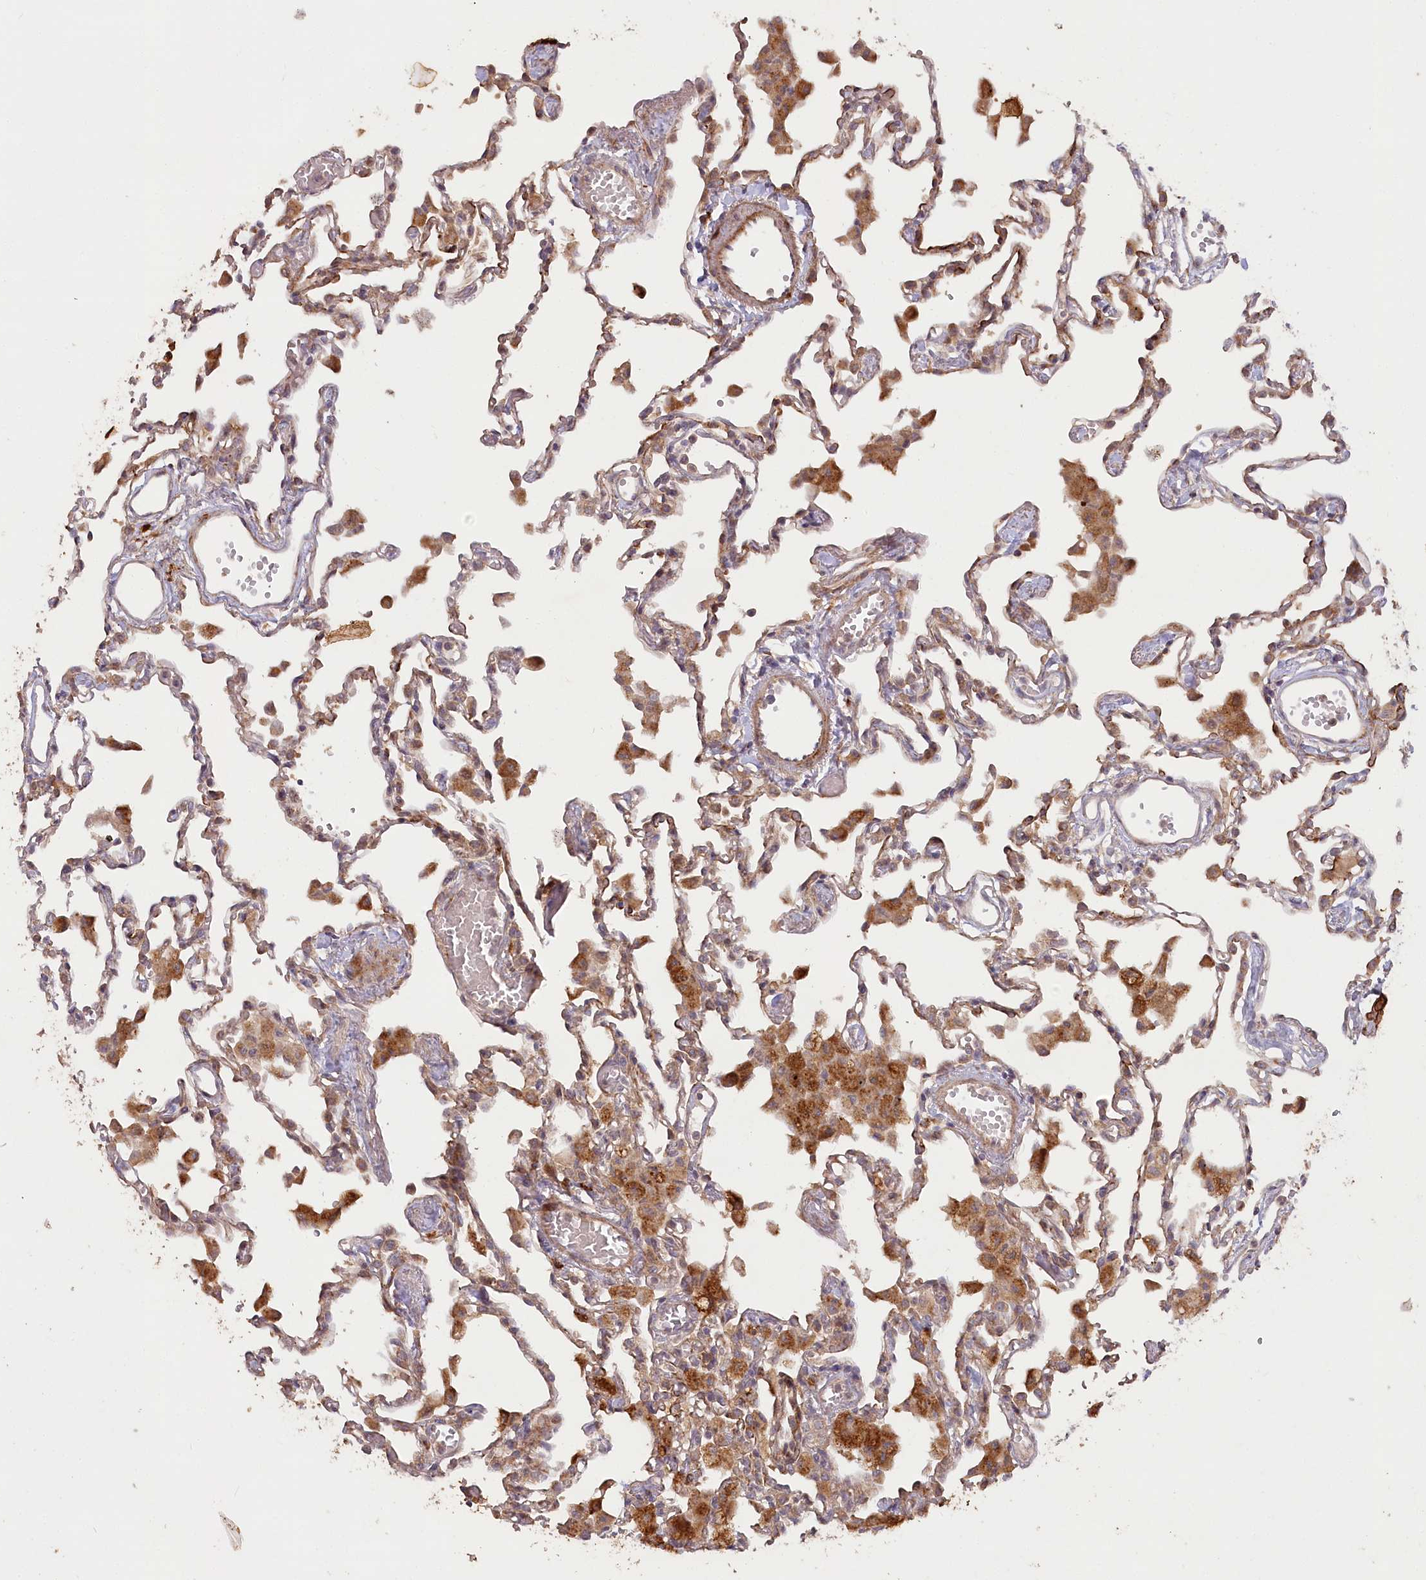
{"staining": {"intensity": "moderate", "quantity": ">75%", "location": "cytoplasmic/membranous"}, "tissue": "lung", "cell_type": "Alveolar cells", "image_type": "normal", "snomed": [{"axis": "morphology", "description": "Normal tissue, NOS"}, {"axis": "topography", "description": "Bronchus"}, {"axis": "topography", "description": "Lung"}], "caption": "Benign lung reveals moderate cytoplasmic/membranous expression in approximately >75% of alveolar cells, visualized by immunohistochemistry. The staining is performed using DAB brown chromogen to label protein expression. The nuclei are counter-stained blue using hematoxylin.", "gene": "IRAK1BP1", "patient": {"sex": "female", "age": 49}}